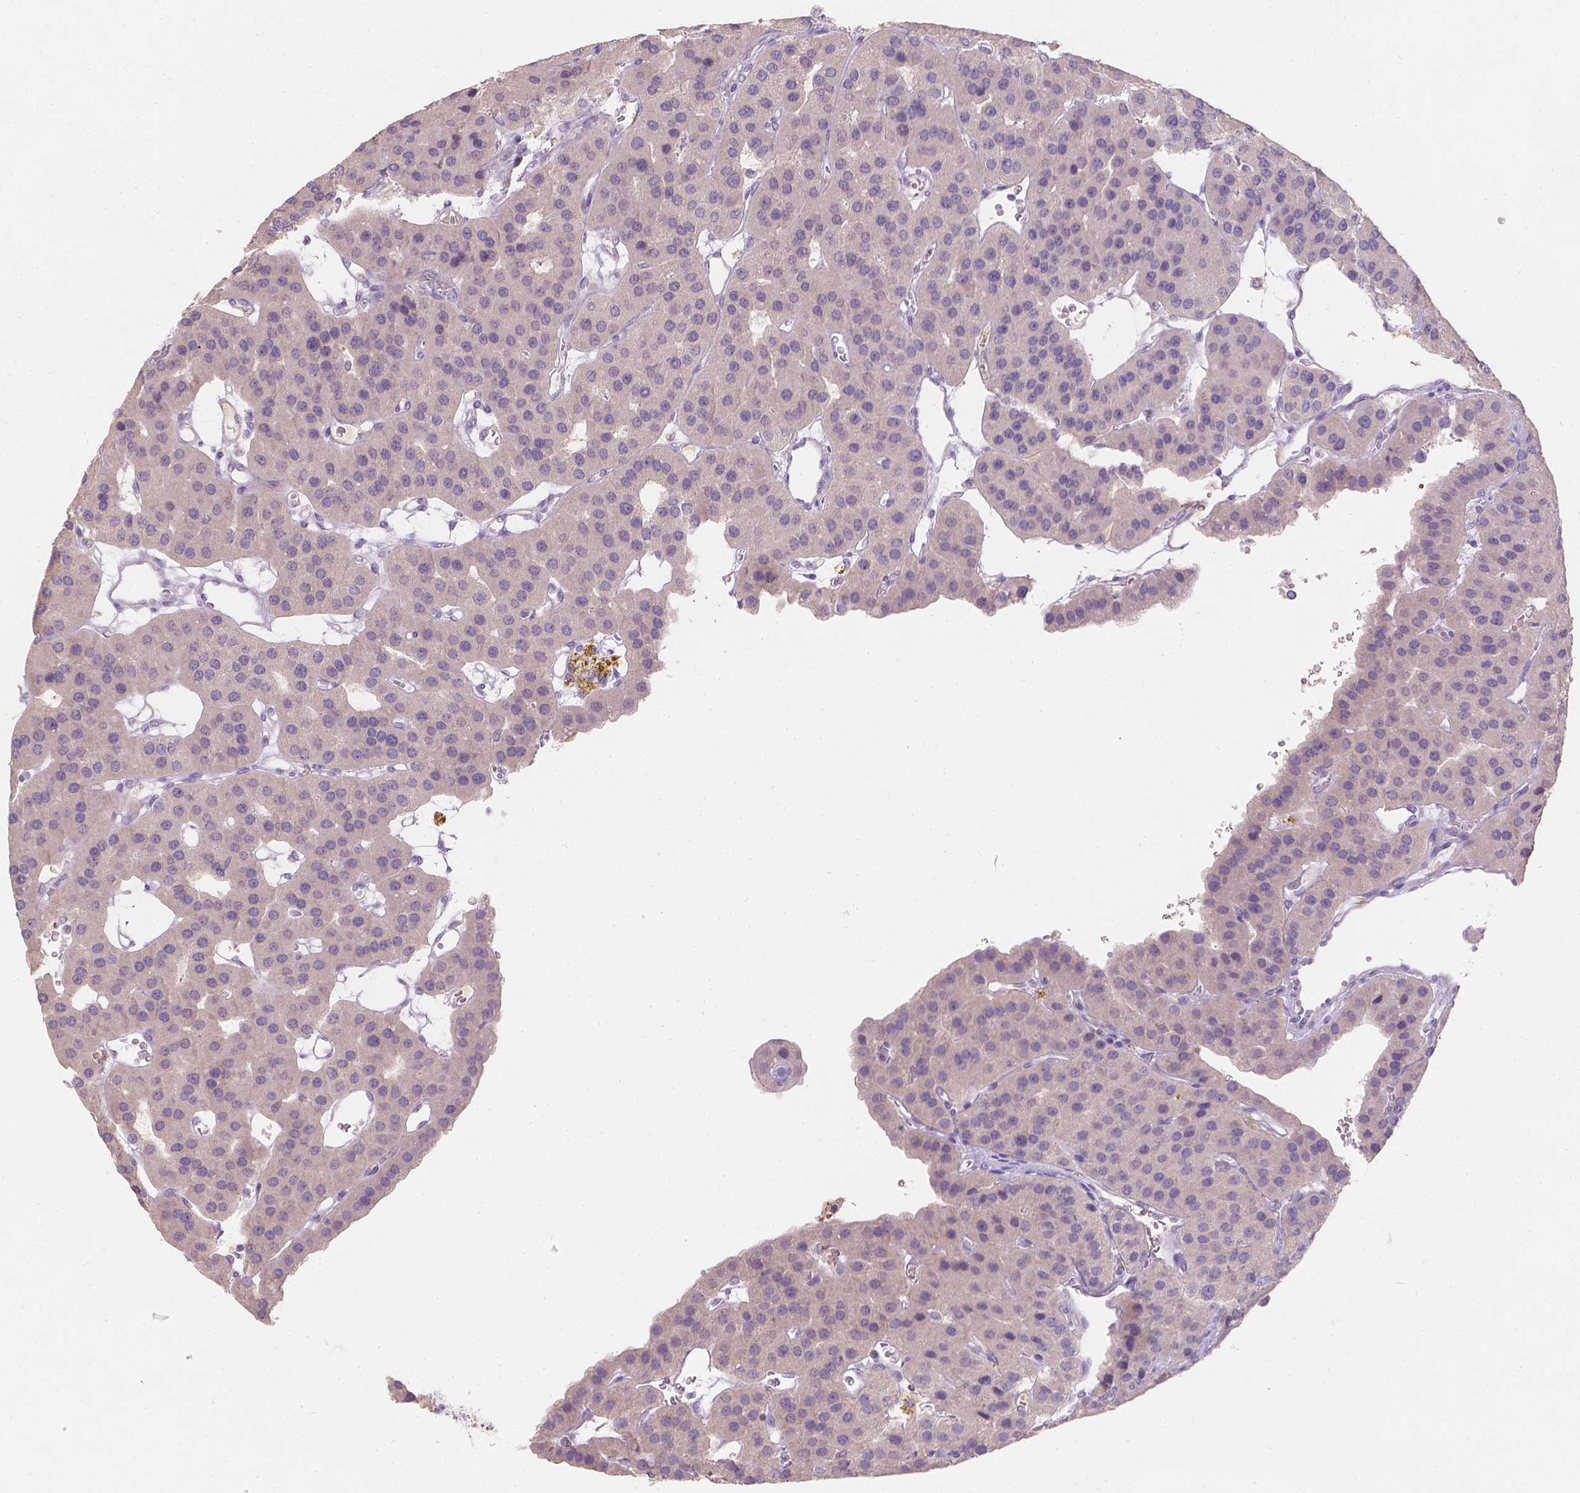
{"staining": {"intensity": "negative", "quantity": "none", "location": "none"}, "tissue": "parathyroid gland", "cell_type": "Glandular cells", "image_type": "normal", "snomed": [{"axis": "morphology", "description": "Normal tissue, NOS"}, {"axis": "morphology", "description": "Adenoma, NOS"}, {"axis": "topography", "description": "Parathyroid gland"}], "caption": "An image of parathyroid gland stained for a protein exhibits no brown staining in glandular cells.", "gene": "DCAF4L1", "patient": {"sex": "female", "age": 86}}